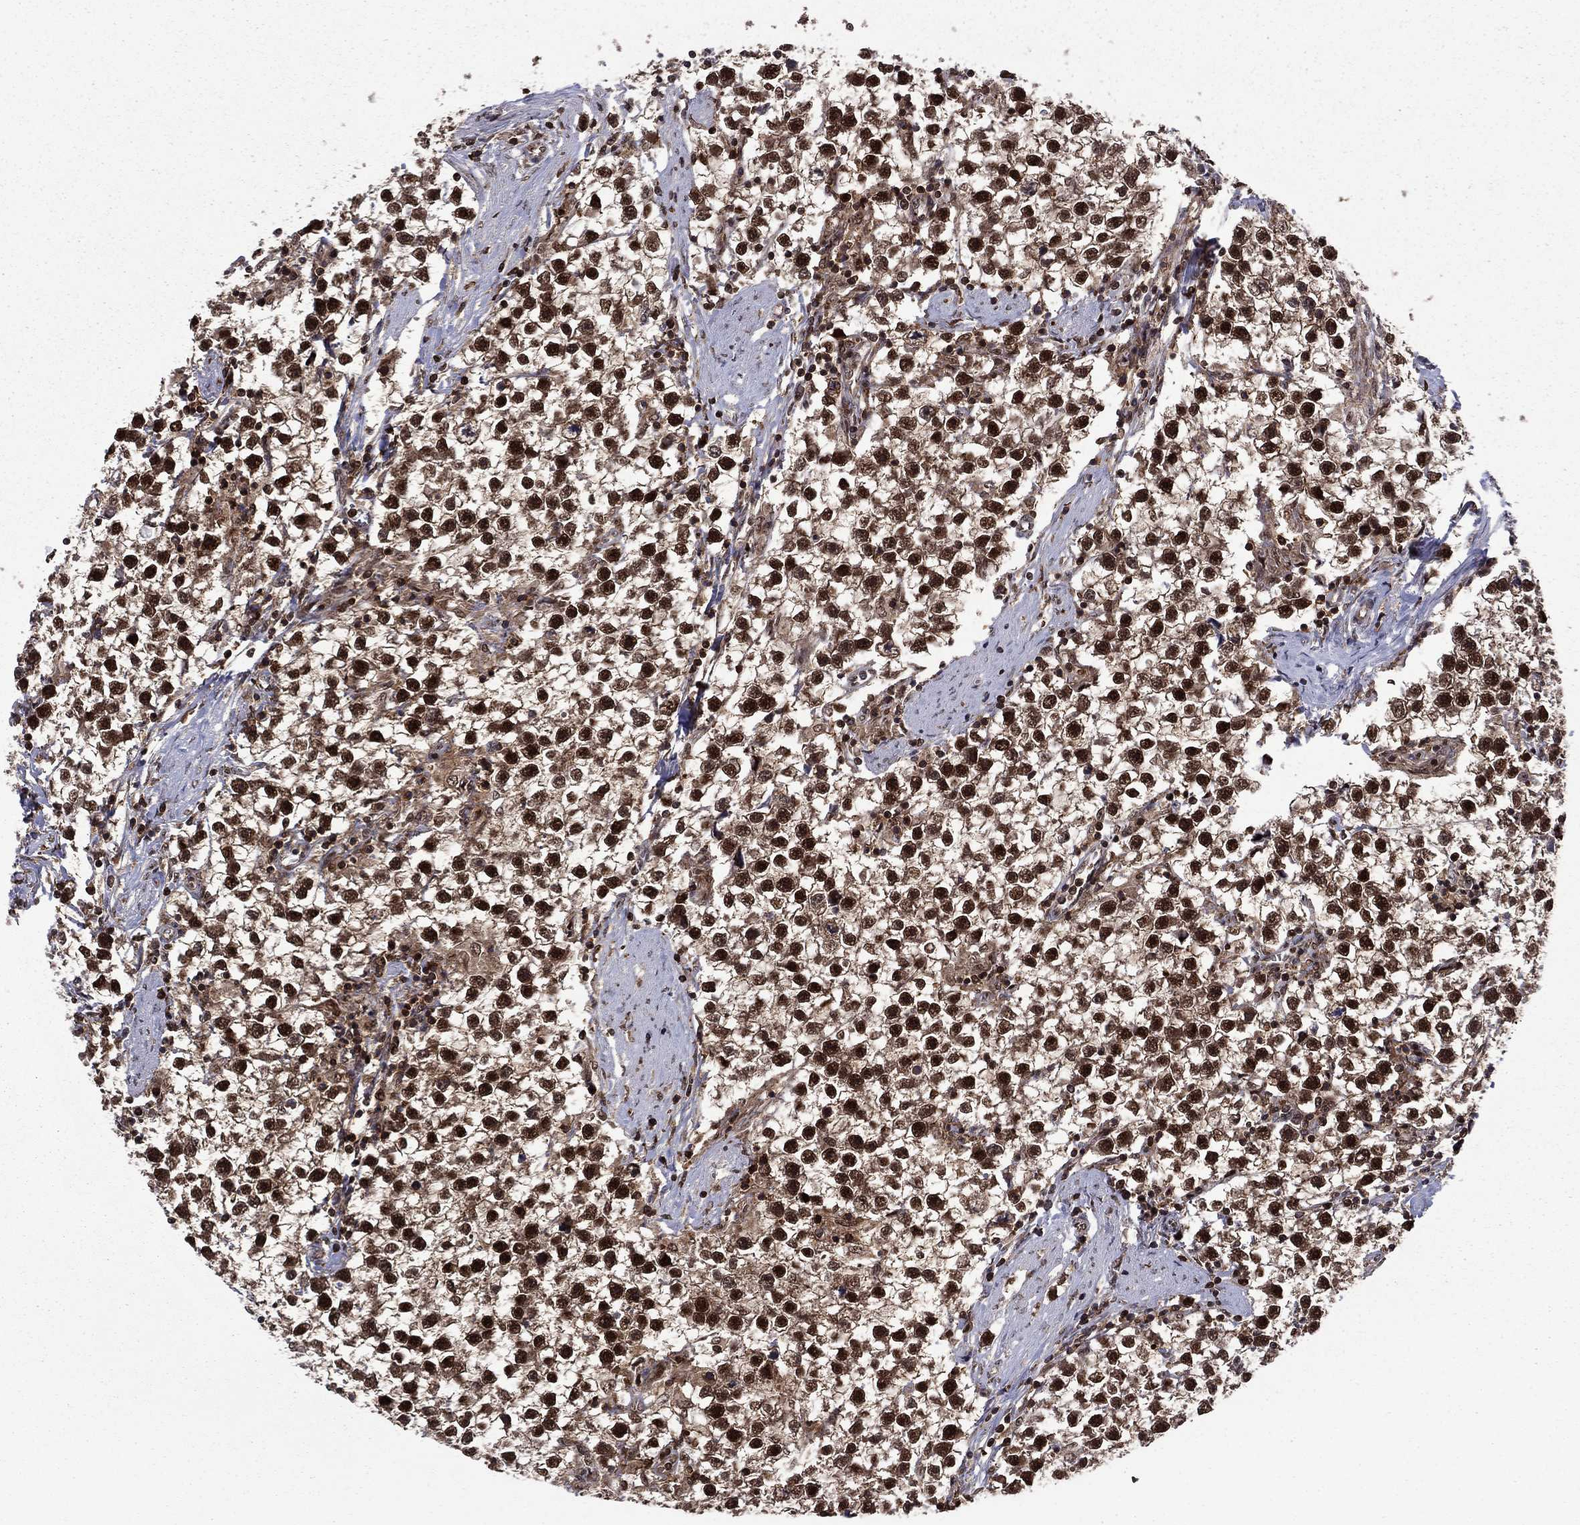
{"staining": {"intensity": "strong", "quantity": ">75%", "location": "nuclear"}, "tissue": "testis cancer", "cell_type": "Tumor cells", "image_type": "cancer", "snomed": [{"axis": "morphology", "description": "Seminoma, NOS"}, {"axis": "topography", "description": "Testis"}], "caption": "The histopathology image displays staining of testis cancer, revealing strong nuclear protein expression (brown color) within tumor cells. The protein of interest is shown in brown color, while the nuclei are stained blue.", "gene": "PSMD2", "patient": {"sex": "male", "age": 59}}